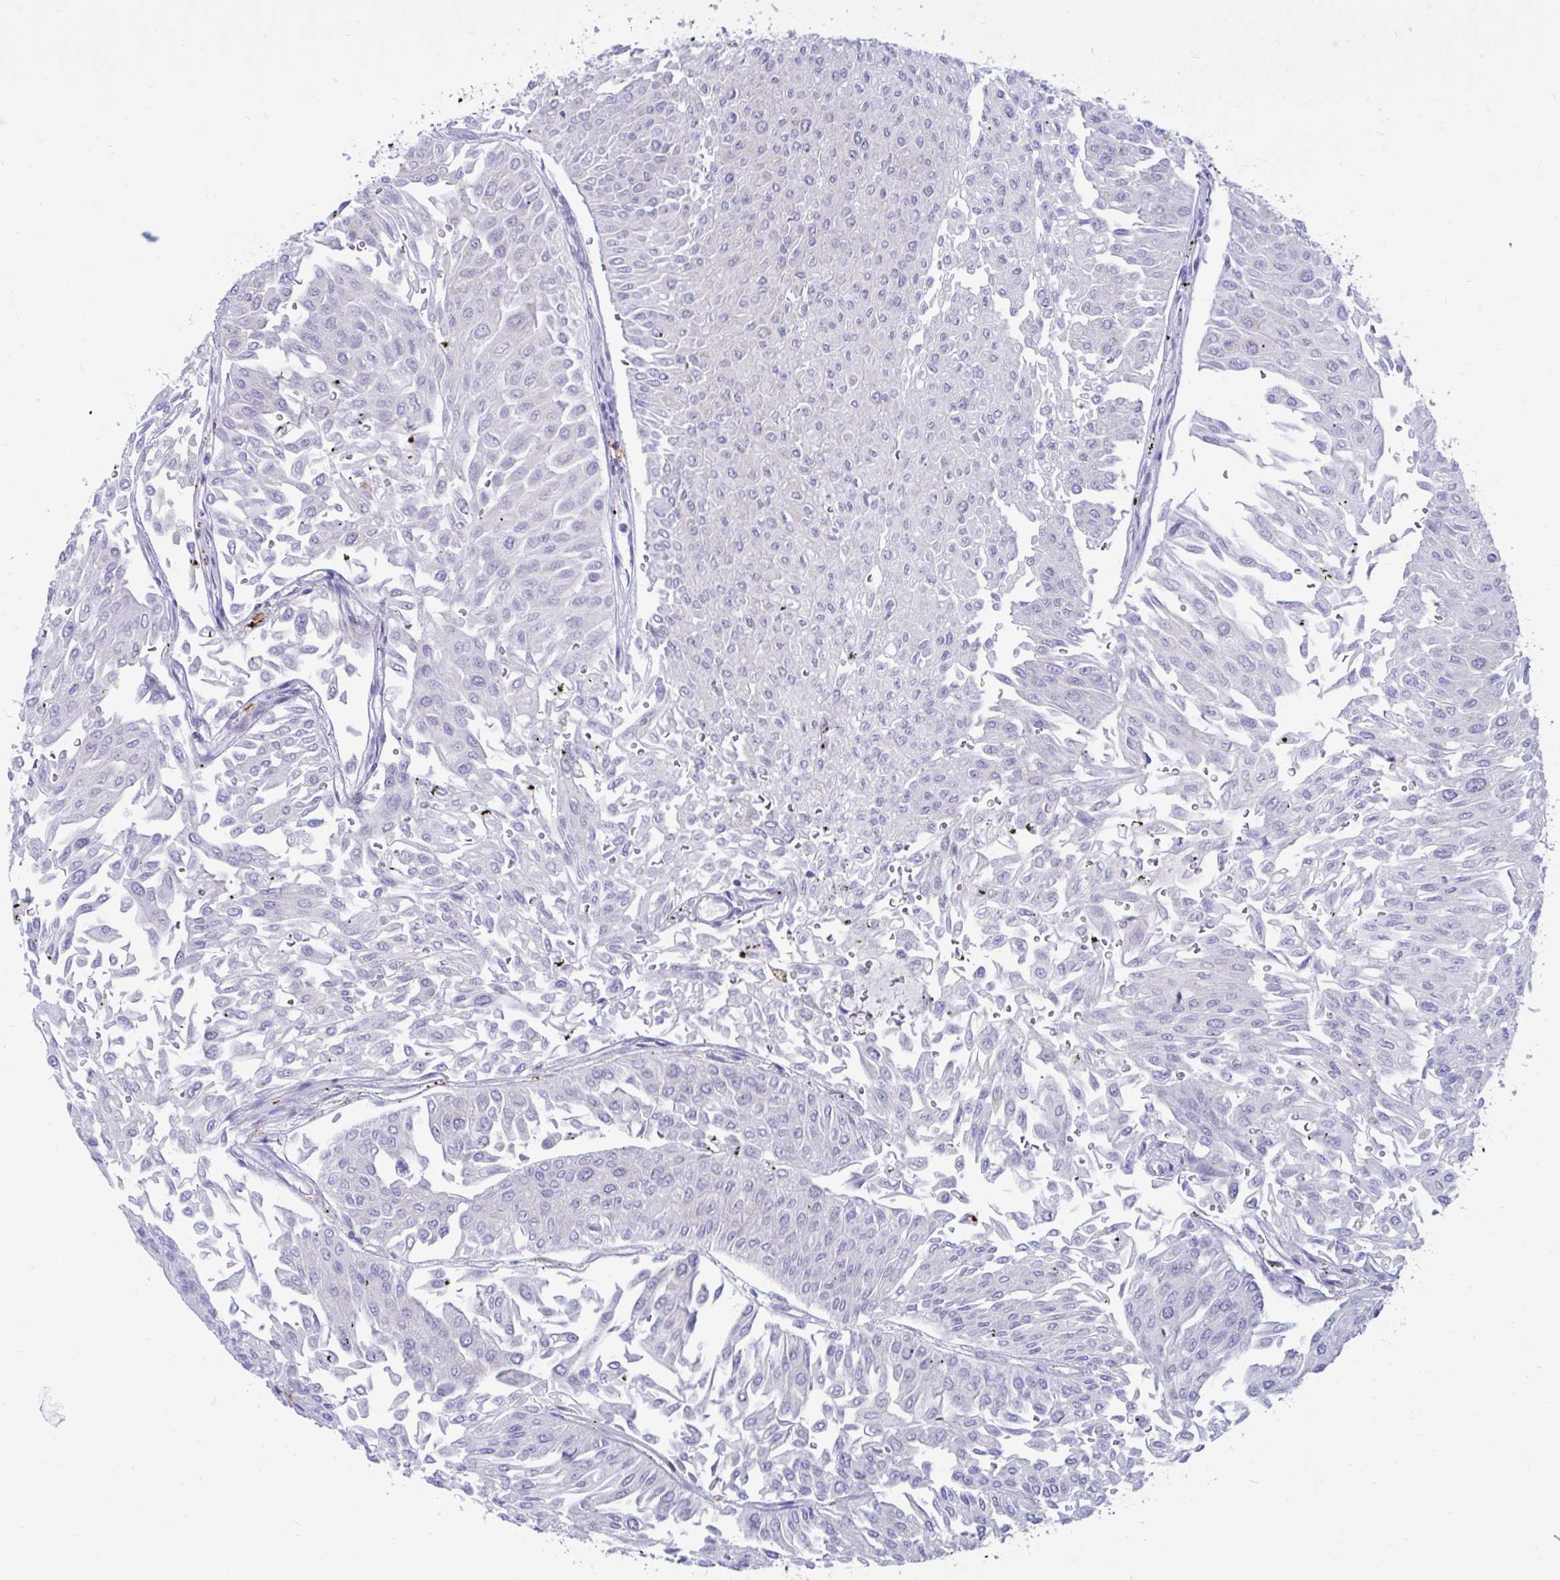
{"staining": {"intensity": "negative", "quantity": "none", "location": "none"}, "tissue": "urothelial cancer", "cell_type": "Tumor cells", "image_type": "cancer", "snomed": [{"axis": "morphology", "description": "Urothelial carcinoma, Low grade"}, {"axis": "topography", "description": "Urinary bladder"}], "caption": "Tumor cells show no significant expression in urothelial cancer.", "gene": "FAM219B", "patient": {"sex": "male", "age": 67}}